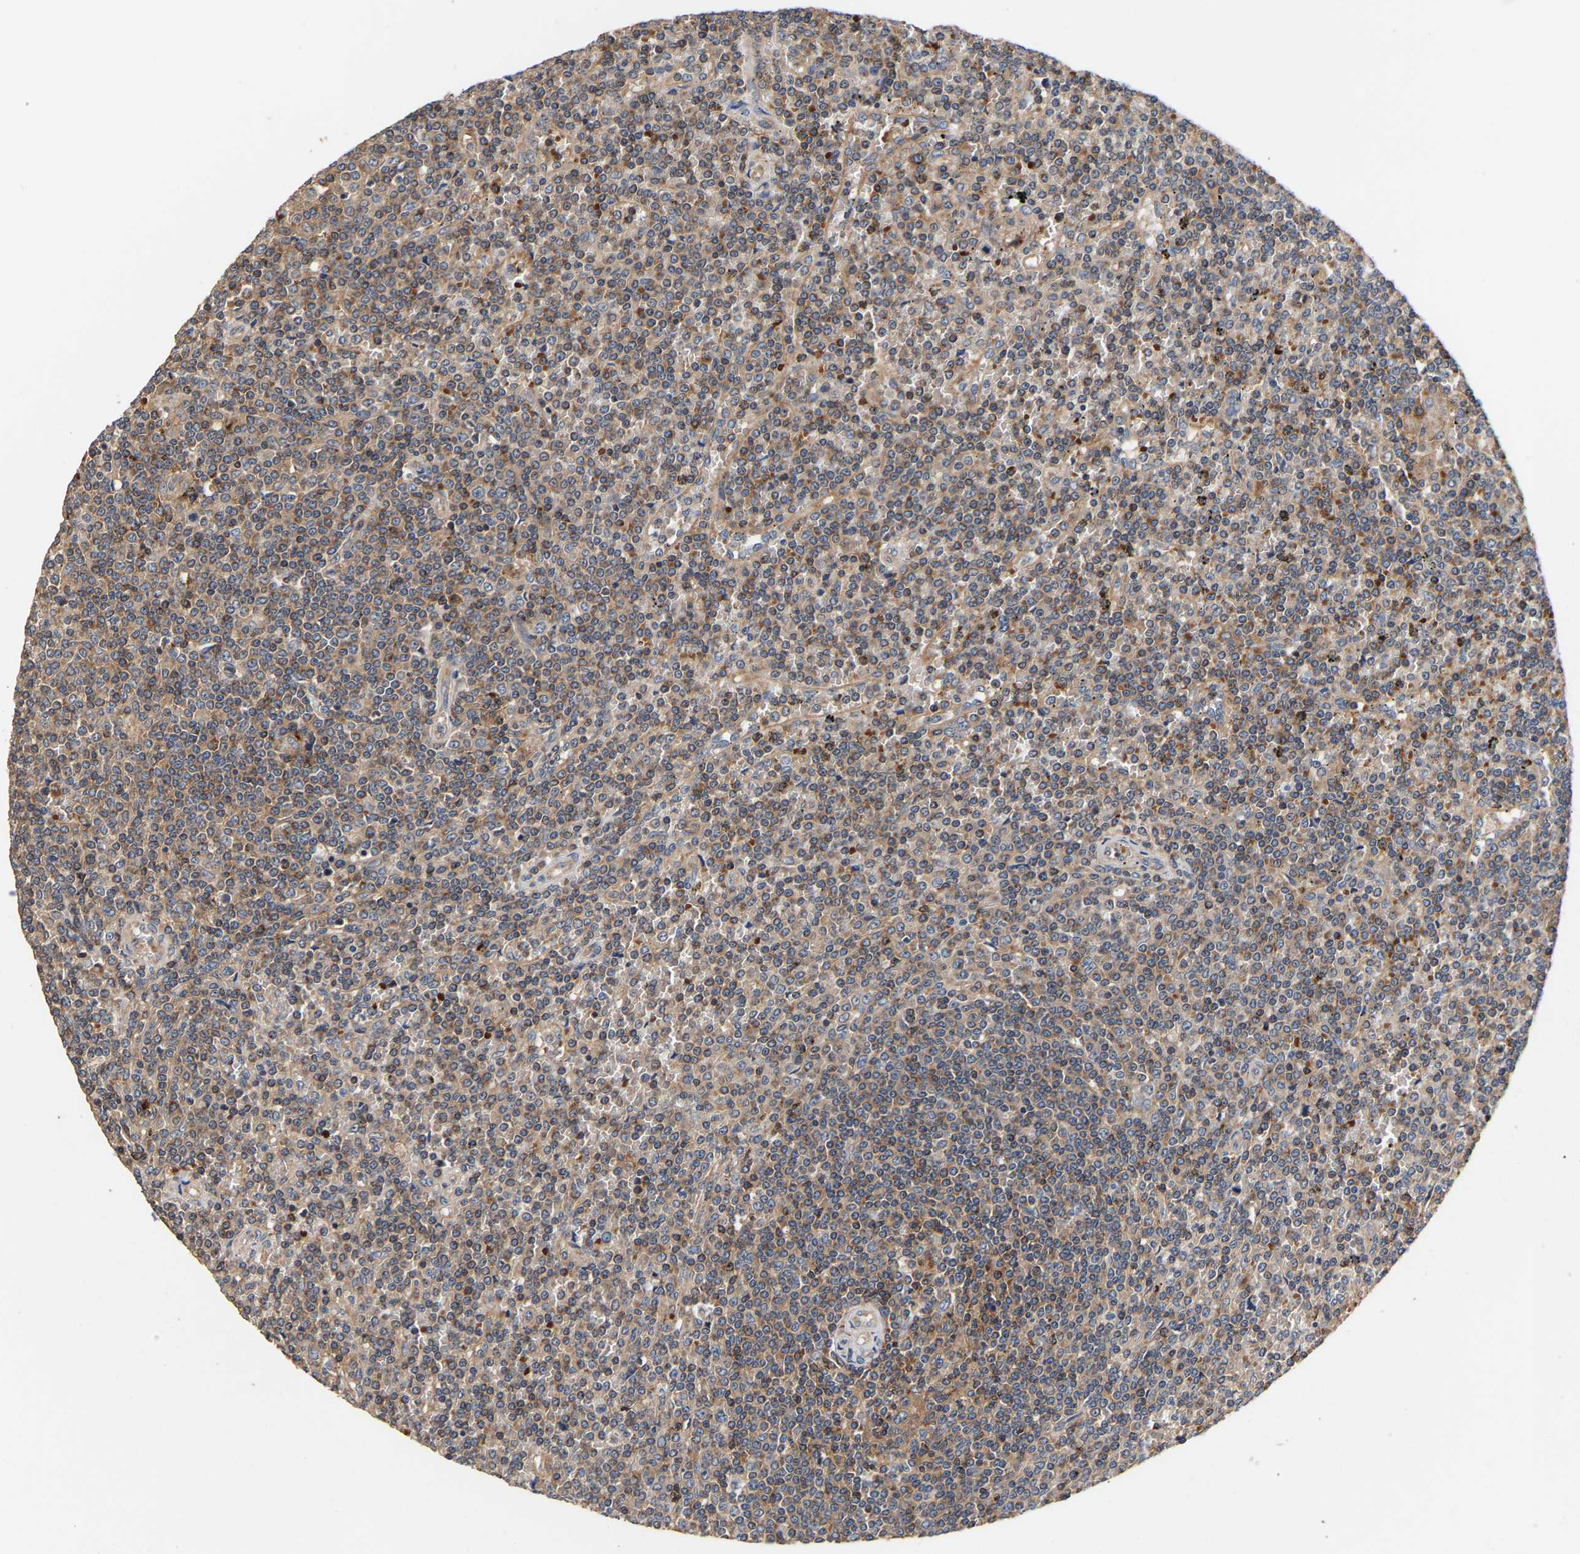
{"staining": {"intensity": "weak", "quantity": "25%-75%", "location": "cytoplasmic/membranous"}, "tissue": "lymphoma", "cell_type": "Tumor cells", "image_type": "cancer", "snomed": [{"axis": "morphology", "description": "Malignant lymphoma, non-Hodgkin's type, Low grade"}, {"axis": "topography", "description": "Spleen"}], "caption": "A low amount of weak cytoplasmic/membranous staining is appreciated in about 25%-75% of tumor cells in low-grade malignant lymphoma, non-Hodgkin's type tissue. The protein is stained brown, and the nuclei are stained in blue (DAB IHC with brightfield microscopy, high magnification).", "gene": "LRBA", "patient": {"sex": "female", "age": 19}}